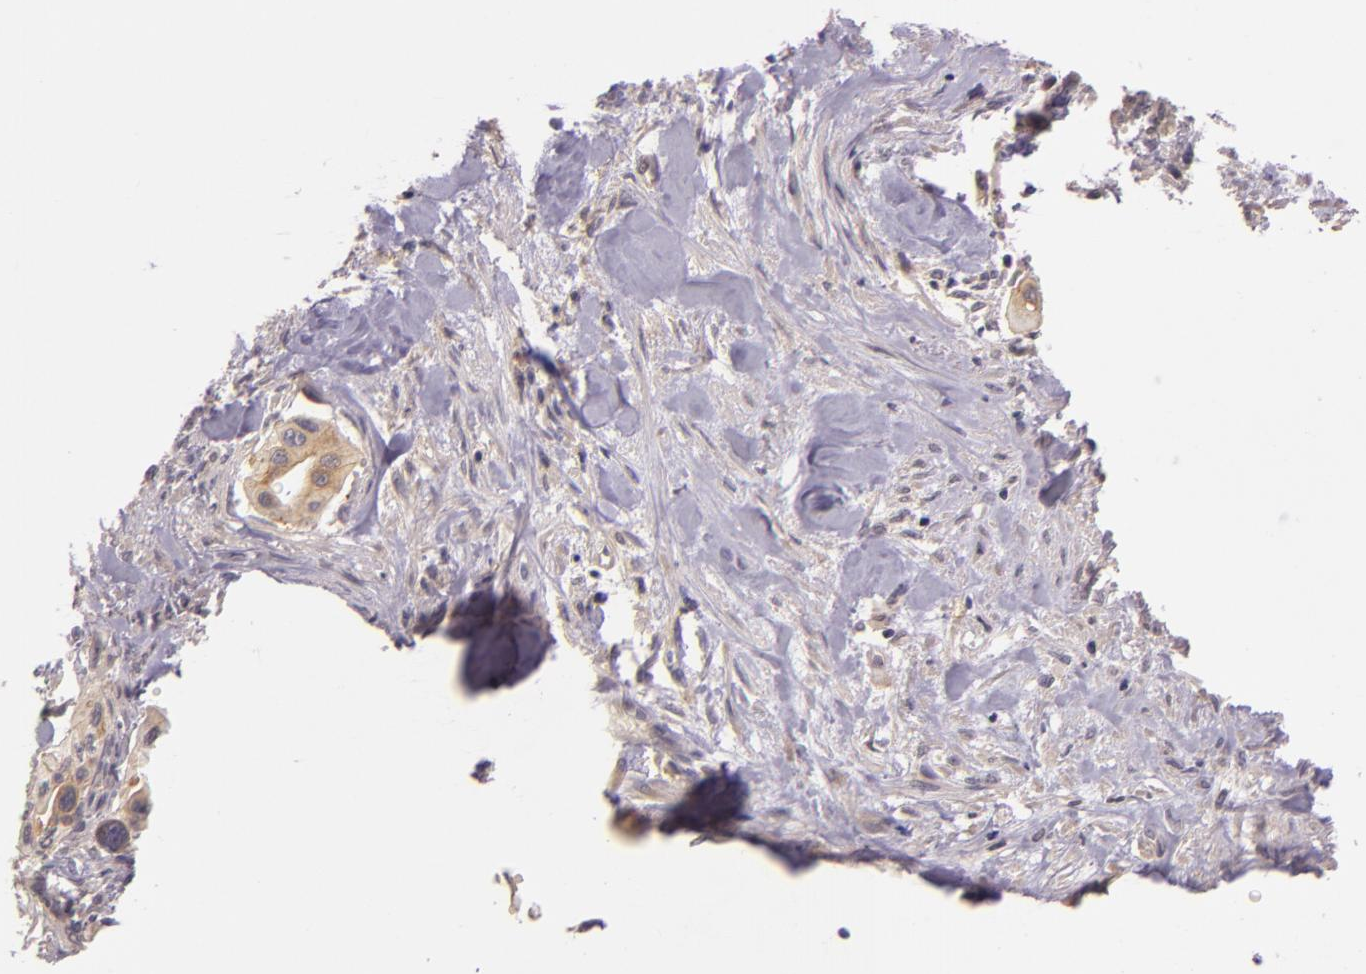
{"staining": {"intensity": "moderate", "quantity": ">75%", "location": "cytoplasmic/membranous"}, "tissue": "pancreatic cancer", "cell_type": "Tumor cells", "image_type": "cancer", "snomed": [{"axis": "morphology", "description": "Adenocarcinoma, NOS"}, {"axis": "topography", "description": "Pancreas"}], "caption": "Human pancreatic cancer (adenocarcinoma) stained for a protein (brown) shows moderate cytoplasmic/membranous positive expression in about >75% of tumor cells.", "gene": "ARMH4", "patient": {"sex": "male", "age": 77}}